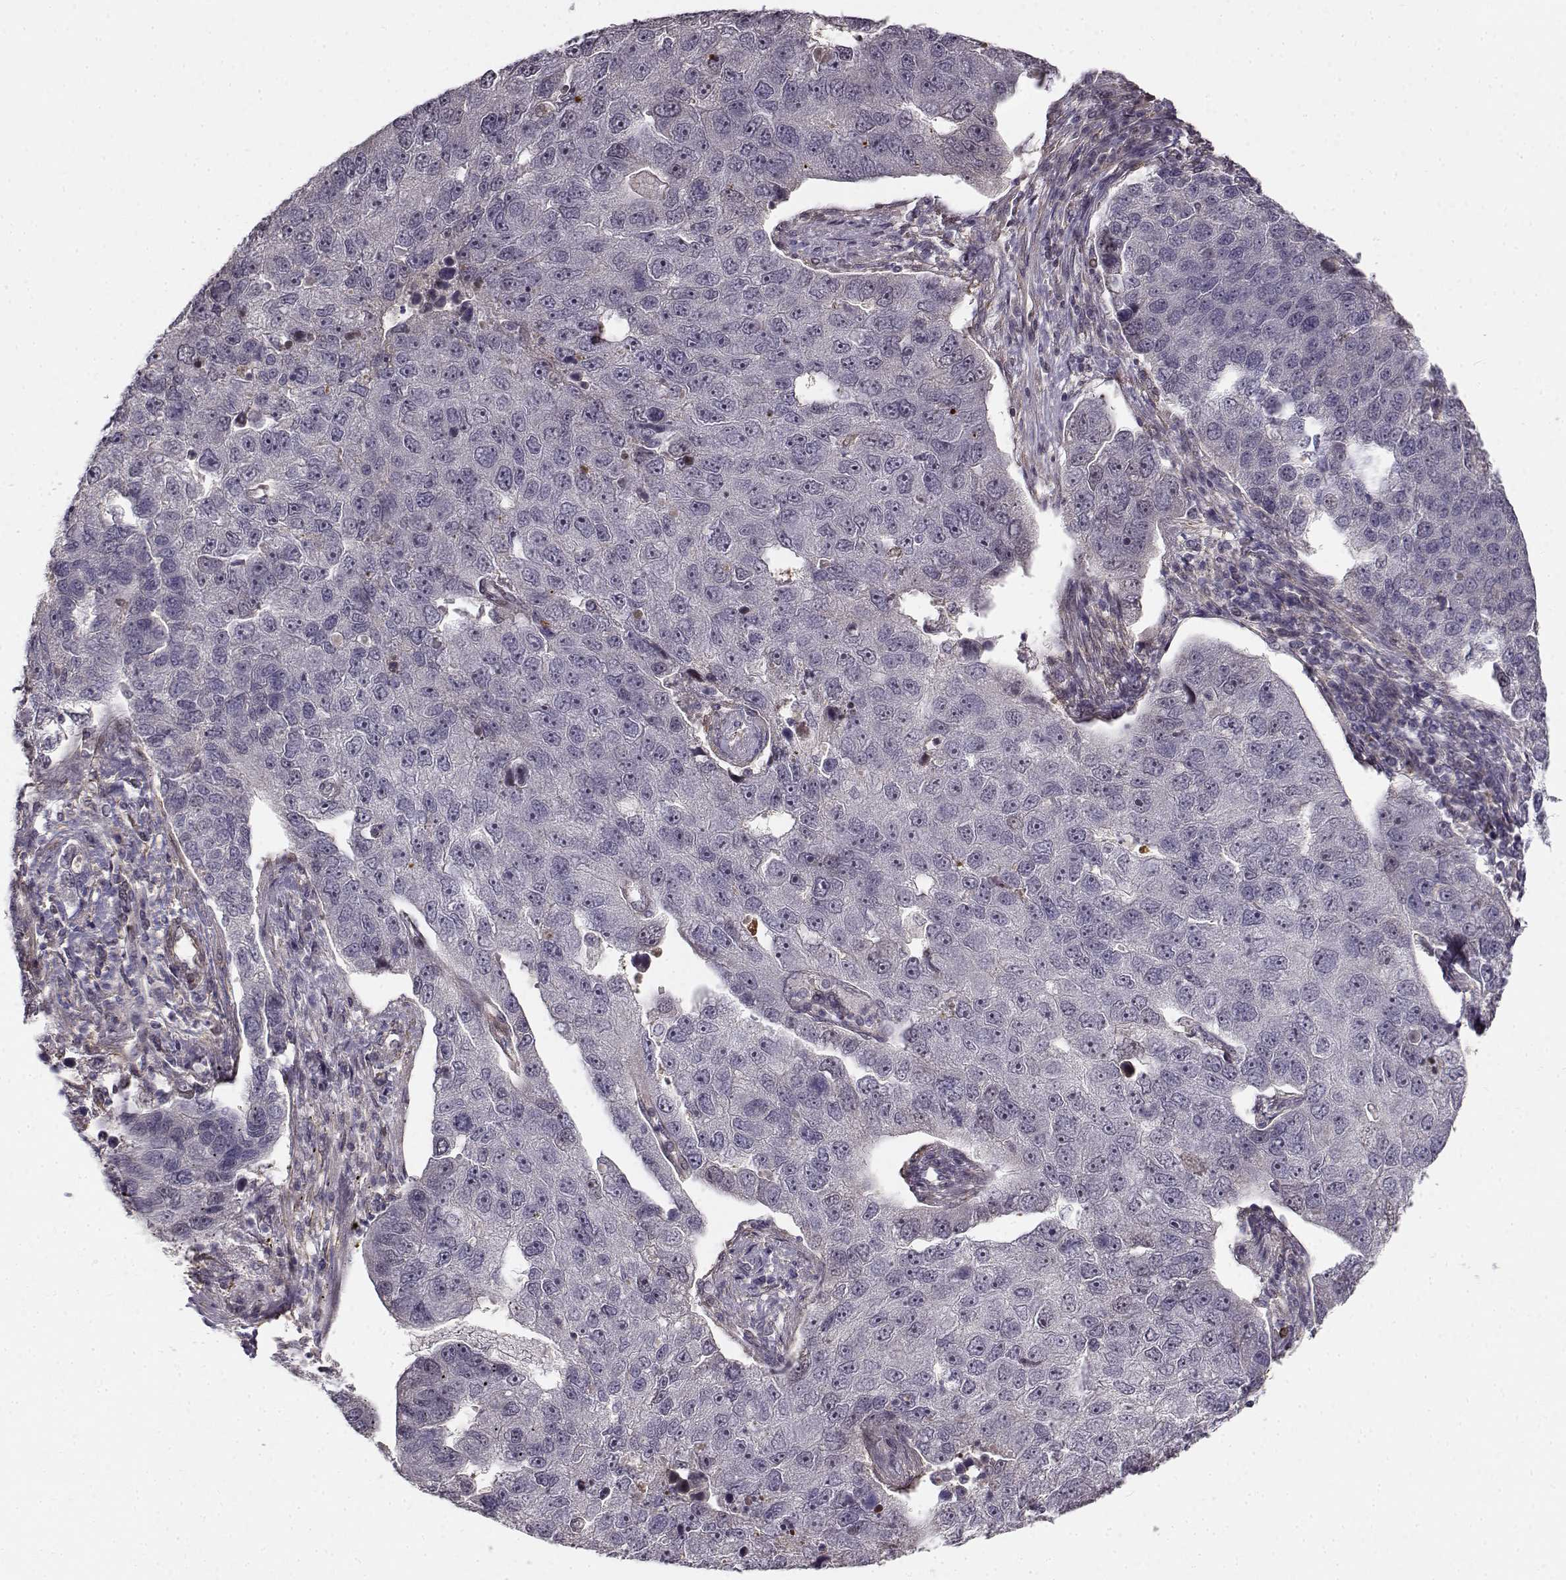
{"staining": {"intensity": "negative", "quantity": "none", "location": "none"}, "tissue": "pancreatic cancer", "cell_type": "Tumor cells", "image_type": "cancer", "snomed": [{"axis": "morphology", "description": "Adenocarcinoma, NOS"}, {"axis": "topography", "description": "Pancreas"}], "caption": "Tumor cells show no significant staining in adenocarcinoma (pancreatic).", "gene": "RGS9BP", "patient": {"sex": "female", "age": 61}}